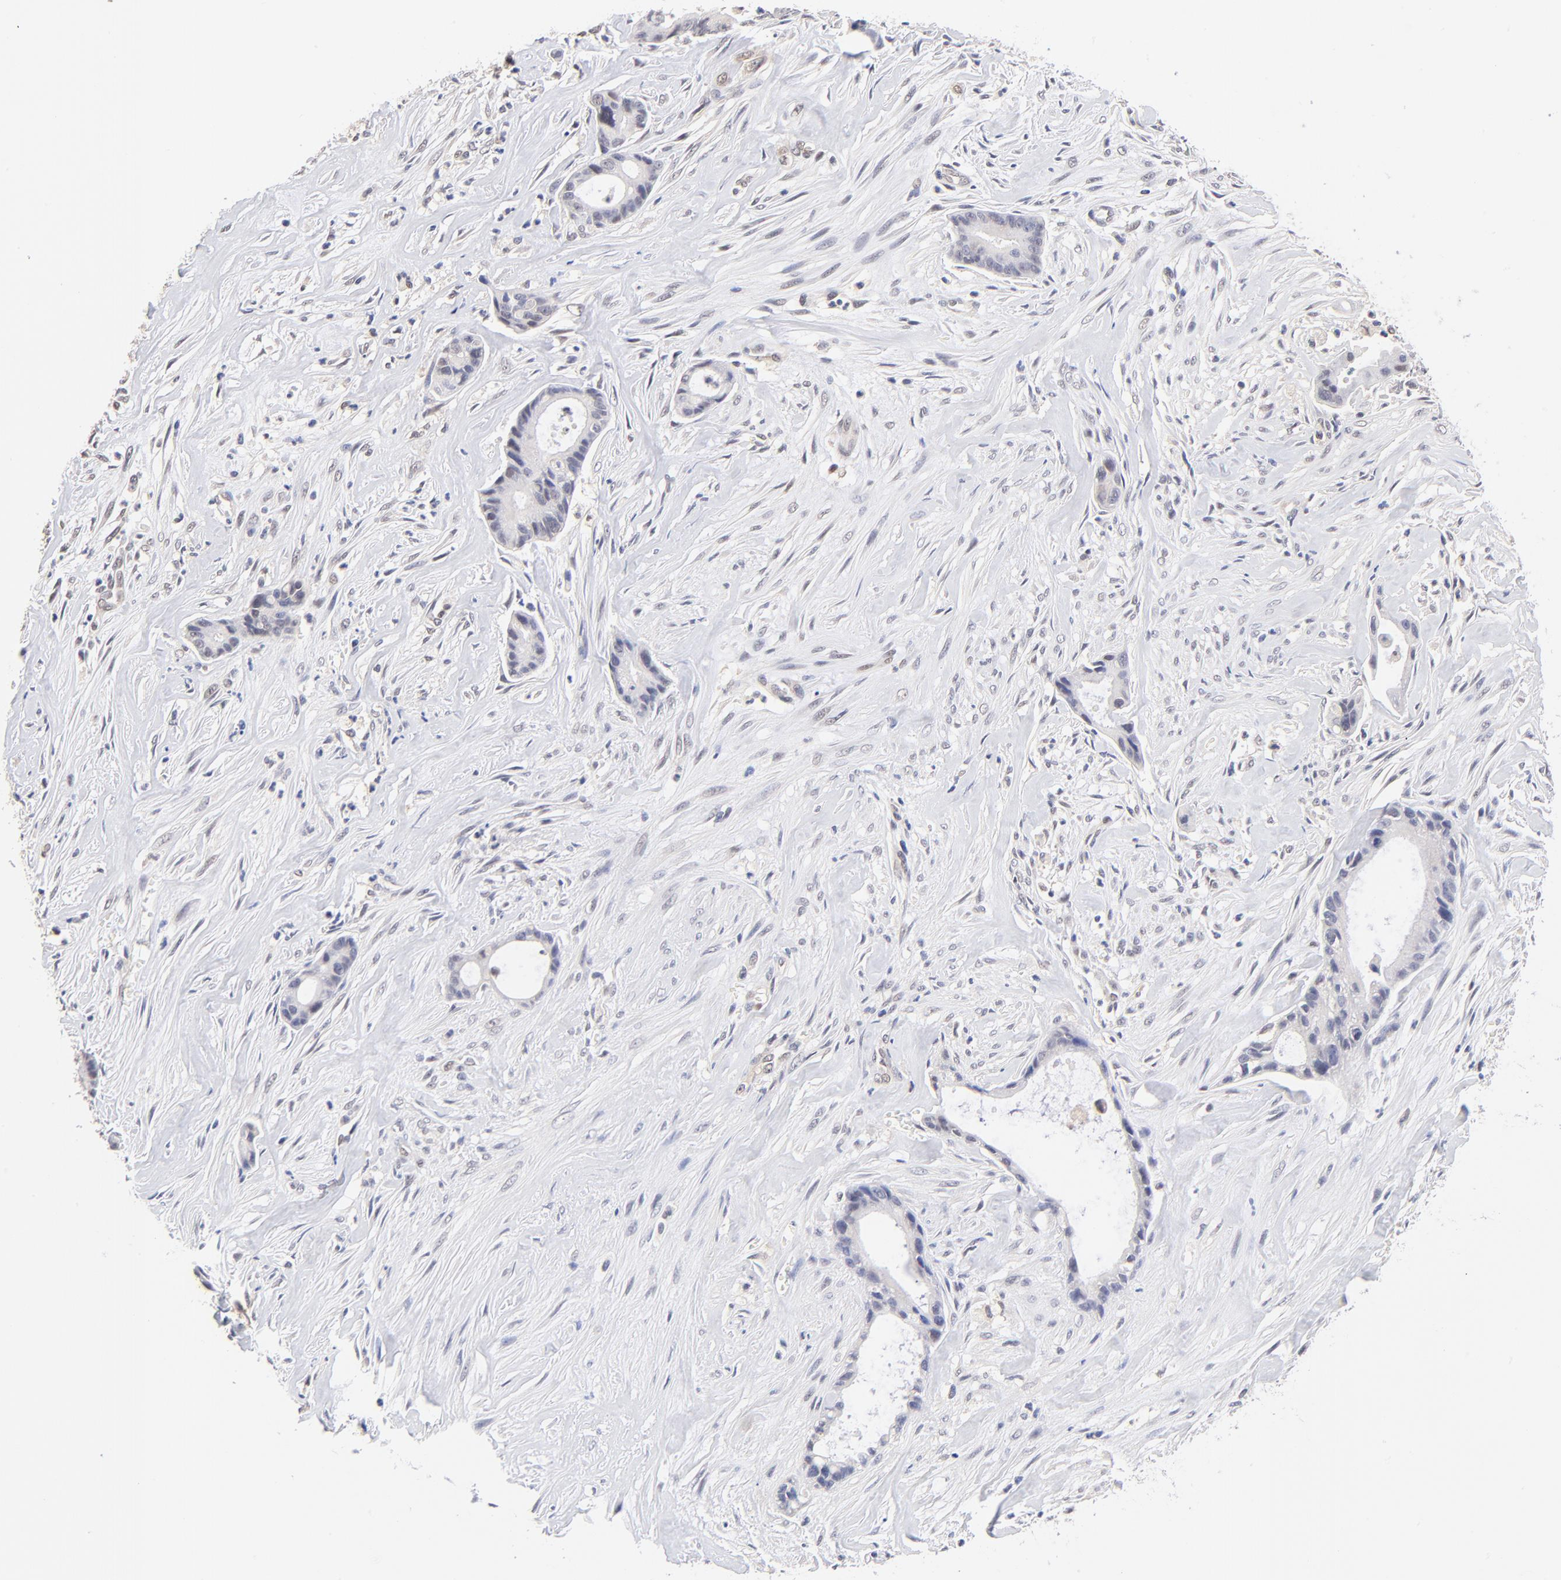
{"staining": {"intensity": "negative", "quantity": "none", "location": "none"}, "tissue": "liver cancer", "cell_type": "Tumor cells", "image_type": "cancer", "snomed": [{"axis": "morphology", "description": "Cholangiocarcinoma"}, {"axis": "topography", "description": "Liver"}], "caption": "Immunohistochemistry histopathology image of cholangiocarcinoma (liver) stained for a protein (brown), which reveals no staining in tumor cells.", "gene": "TXNL1", "patient": {"sex": "female", "age": 55}}